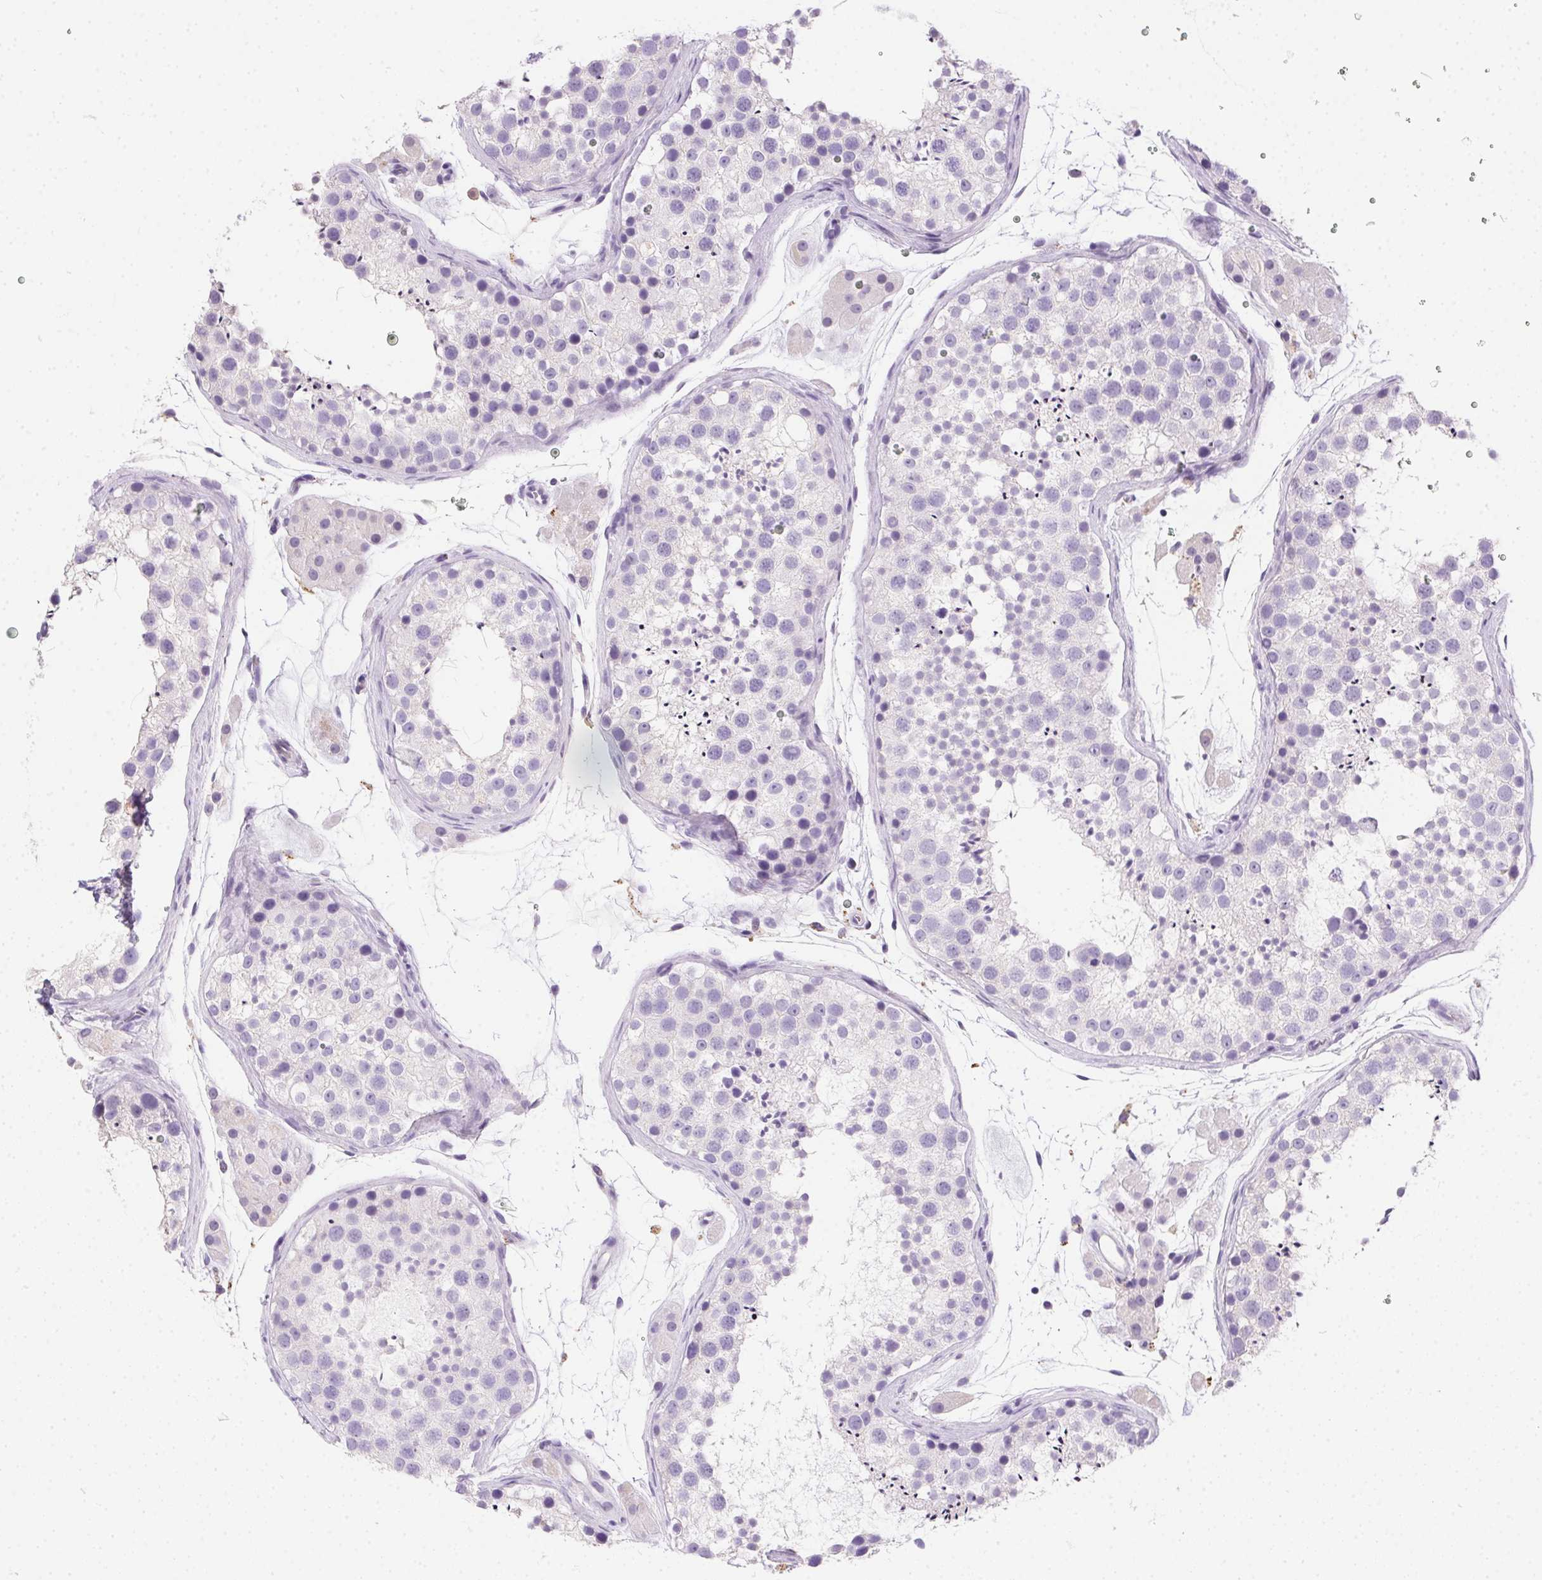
{"staining": {"intensity": "negative", "quantity": "none", "location": "none"}, "tissue": "testis", "cell_type": "Cells in seminiferous ducts", "image_type": "normal", "snomed": [{"axis": "morphology", "description": "Normal tissue, NOS"}, {"axis": "topography", "description": "Testis"}], "caption": "Human testis stained for a protein using IHC displays no positivity in cells in seminiferous ducts.", "gene": "SSTR4", "patient": {"sex": "male", "age": 41}}